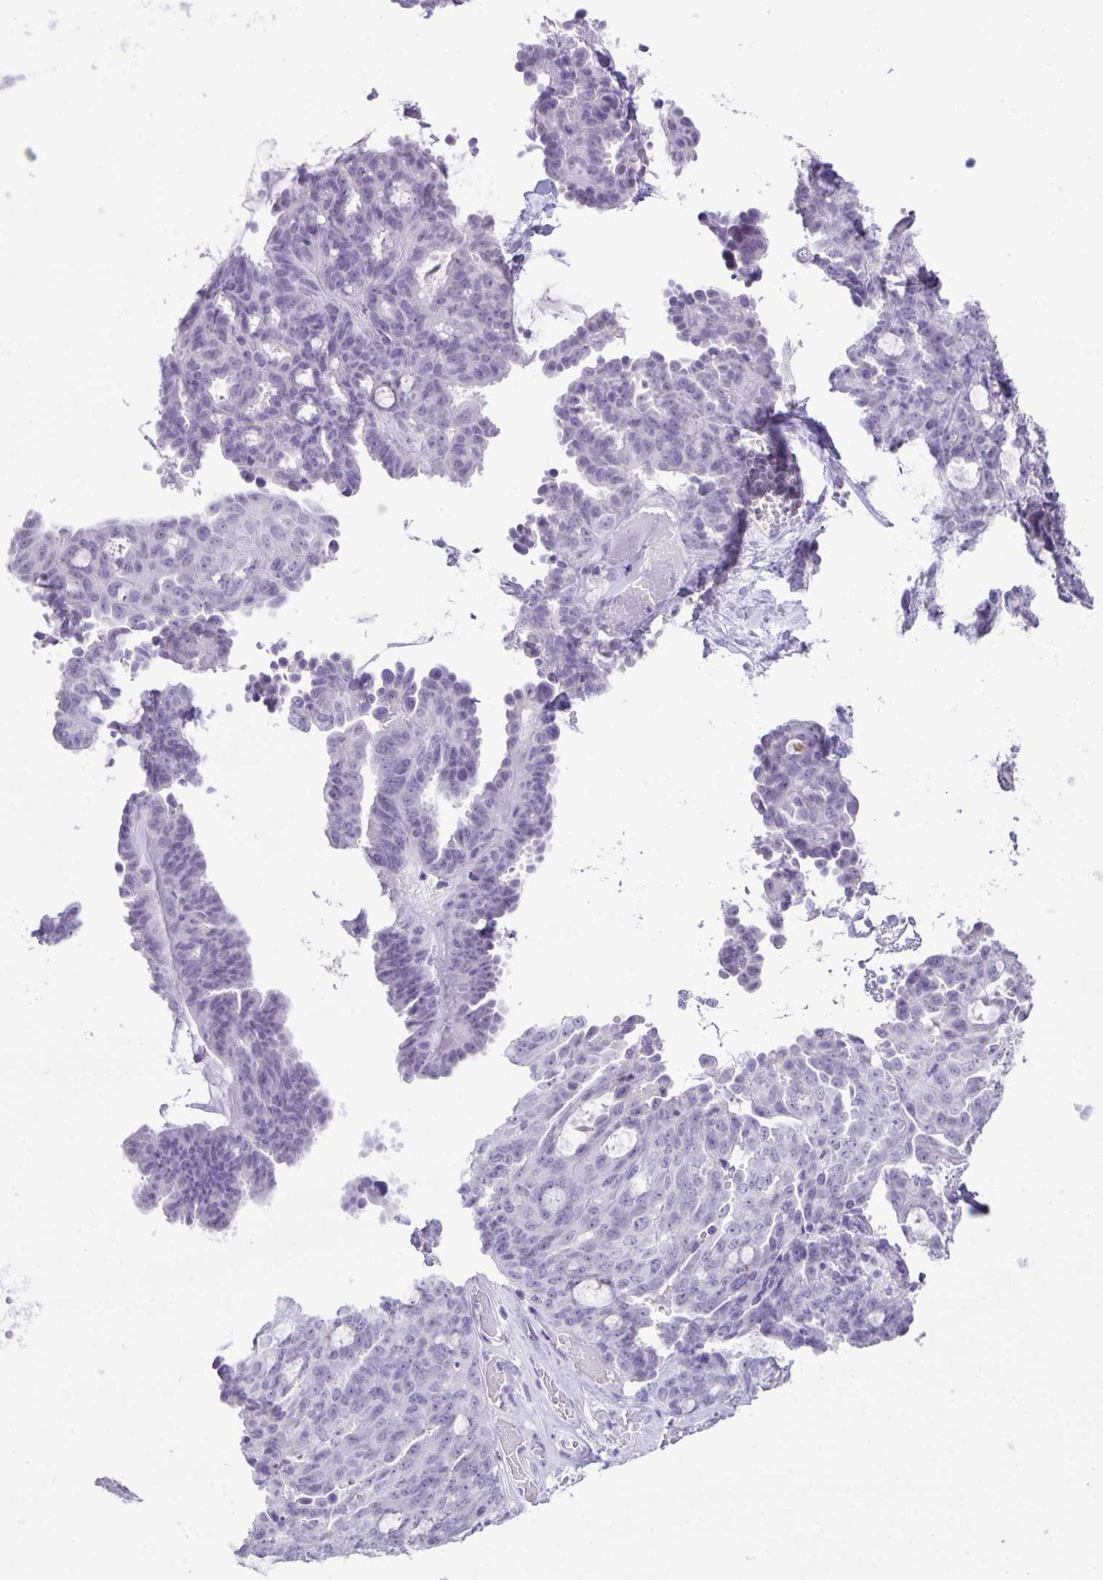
{"staining": {"intensity": "negative", "quantity": "none", "location": "none"}, "tissue": "ovarian cancer", "cell_type": "Tumor cells", "image_type": "cancer", "snomed": [{"axis": "morphology", "description": "Cystadenocarcinoma, serous, NOS"}, {"axis": "topography", "description": "Ovary"}], "caption": "DAB immunohistochemical staining of ovarian cancer demonstrates no significant positivity in tumor cells.", "gene": "EZHIP", "patient": {"sex": "female", "age": 71}}